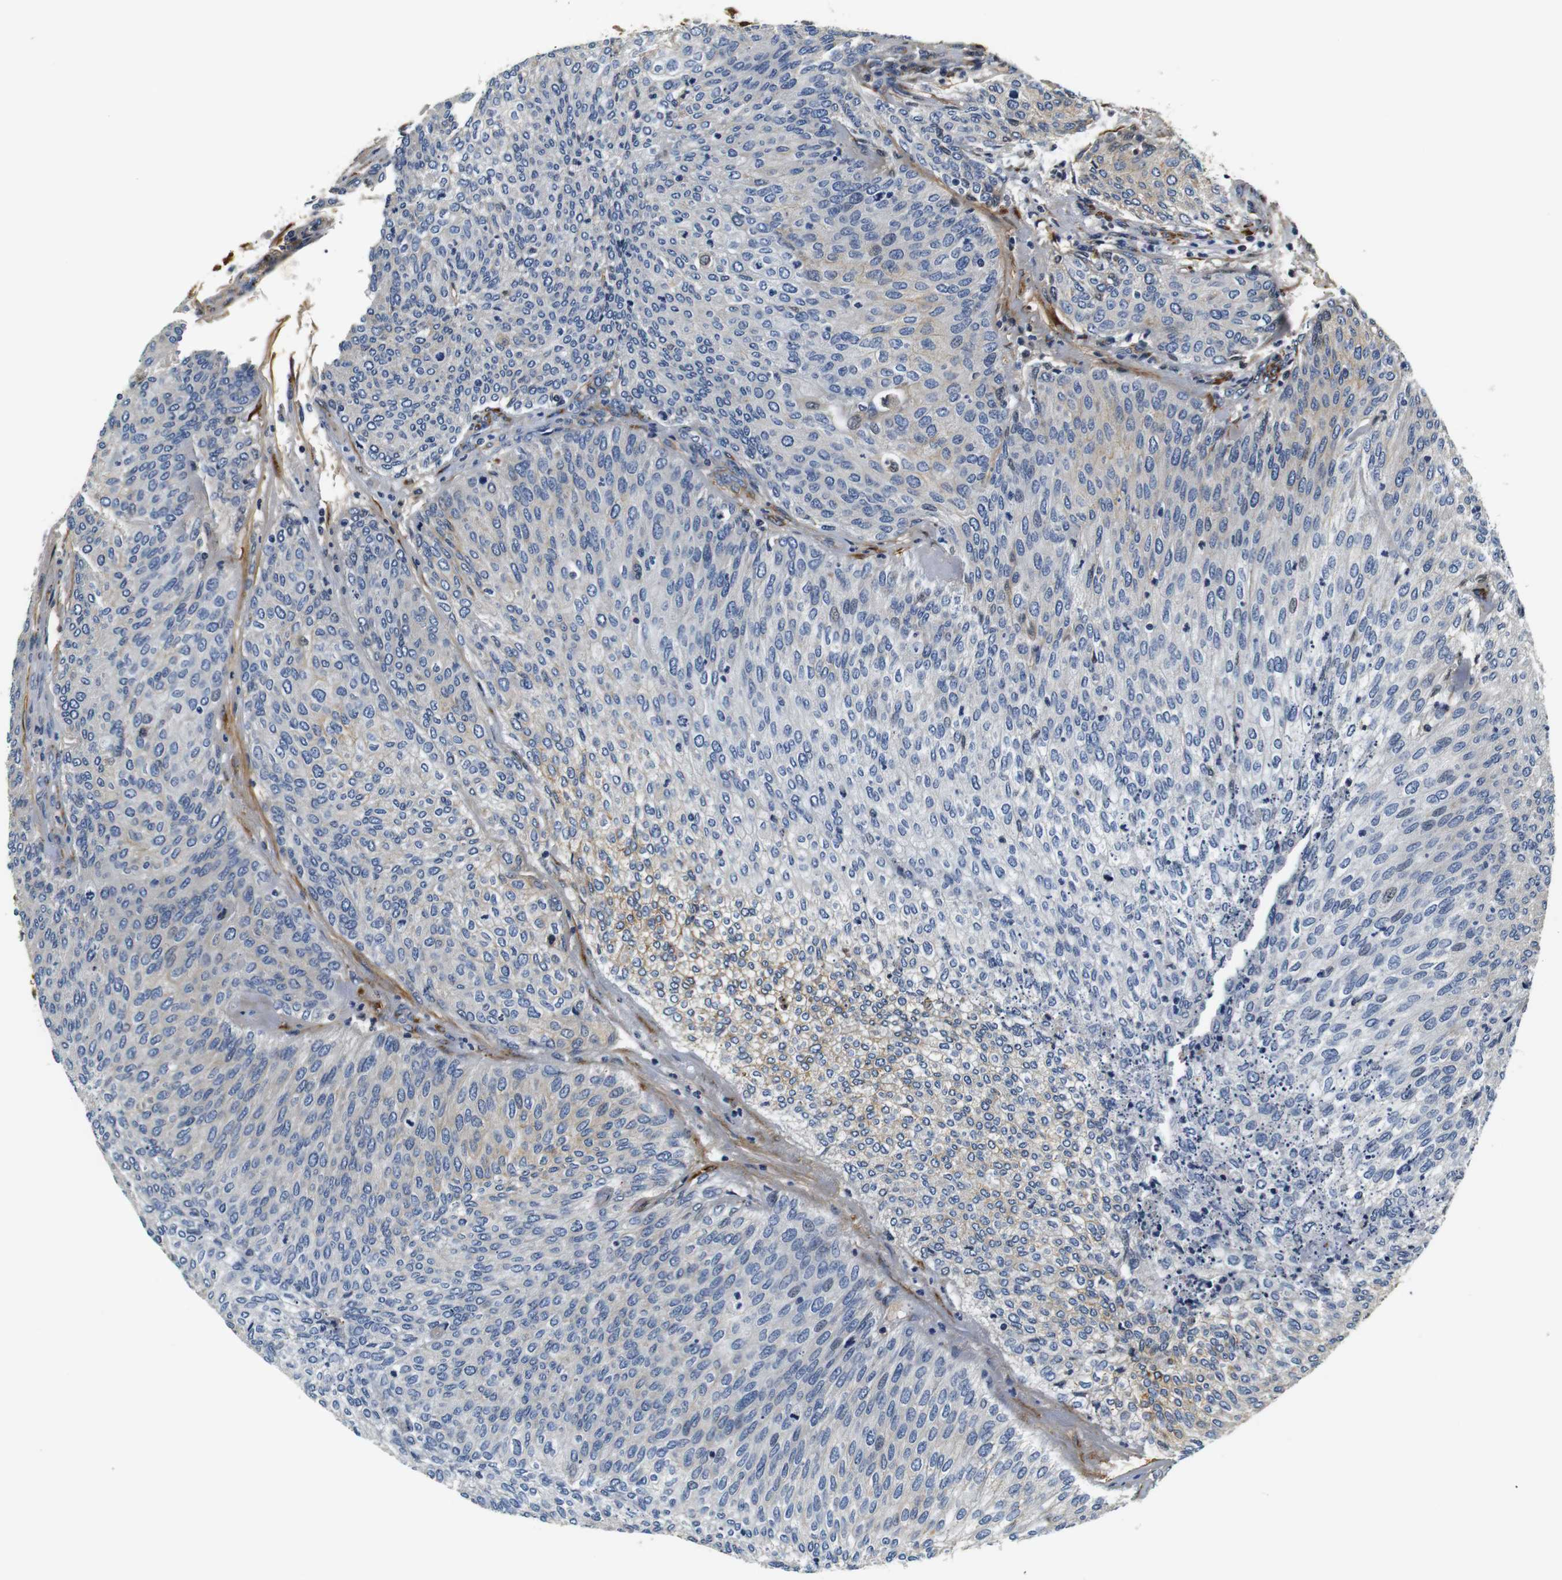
{"staining": {"intensity": "negative", "quantity": "none", "location": "none"}, "tissue": "urothelial cancer", "cell_type": "Tumor cells", "image_type": "cancer", "snomed": [{"axis": "morphology", "description": "Urothelial carcinoma, Low grade"}, {"axis": "topography", "description": "Urinary bladder"}], "caption": "Urothelial carcinoma (low-grade) was stained to show a protein in brown. There is no significant positivity in tumor cells. (Brightfield microscopy of DAB IHC at high magnification).", "gene": "COL1A1", "patient": {"sex": "female", "age": 79}}